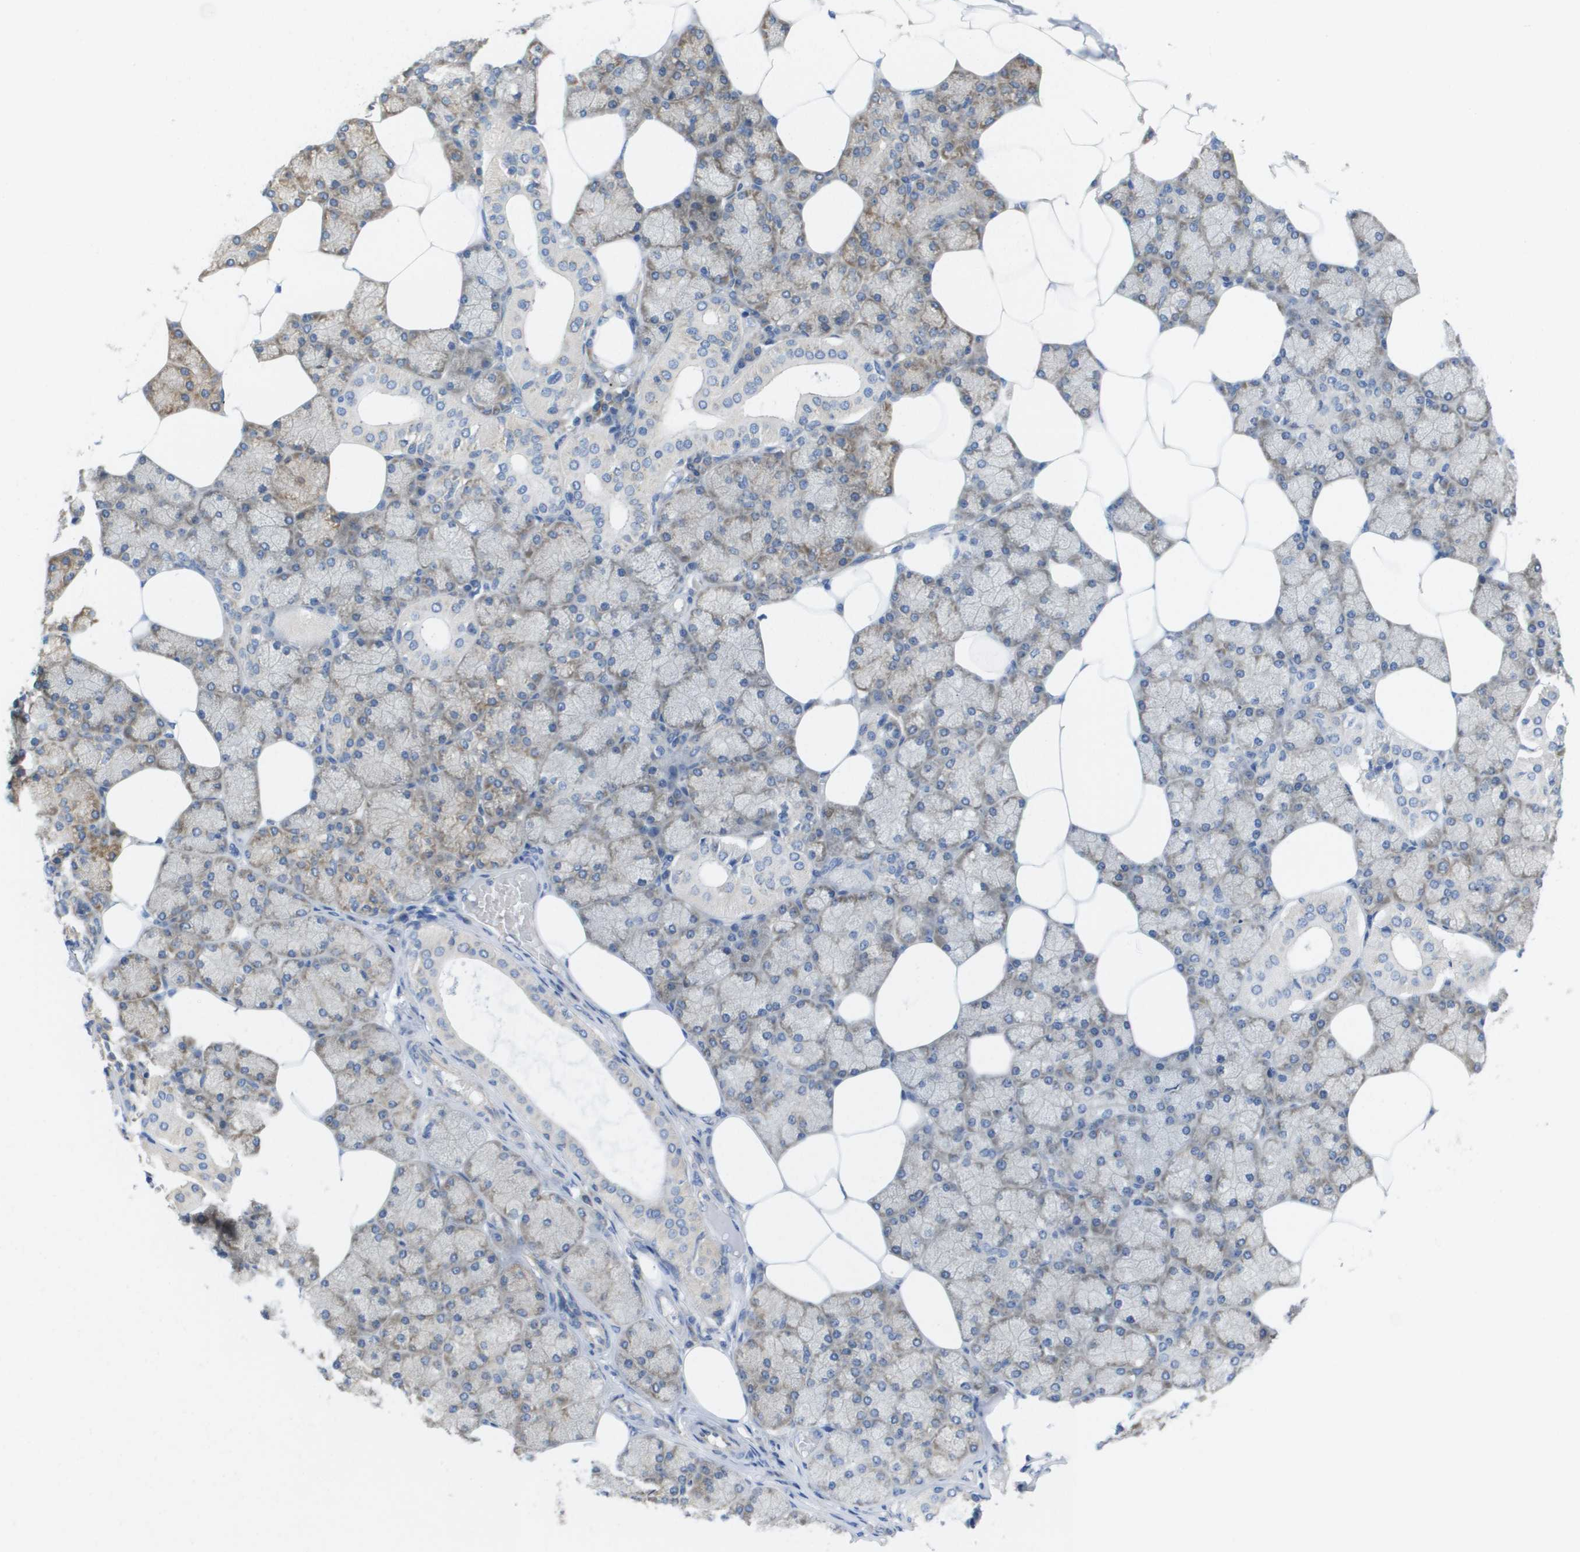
{"staining": {"intensity": "moderate", "quantity": ">75%", "location": "cytoplasmic/membranous"}, "tissue": "salivary gland", "cell_type": "Glandular cells", "image_type": "normal", "snomed": [{"axis": "morphology", "description": "Normal tissue, NOS"}, {"axis": "topography", "description": "Salivary gland"}], "caption": "A brown stain highlights moderate cytoplasmic/membranous expression of a protein in glandular cells of normal salivary gland.", "gene": "EIF4G2", "patient": {"sex": "male", "age": 62}}